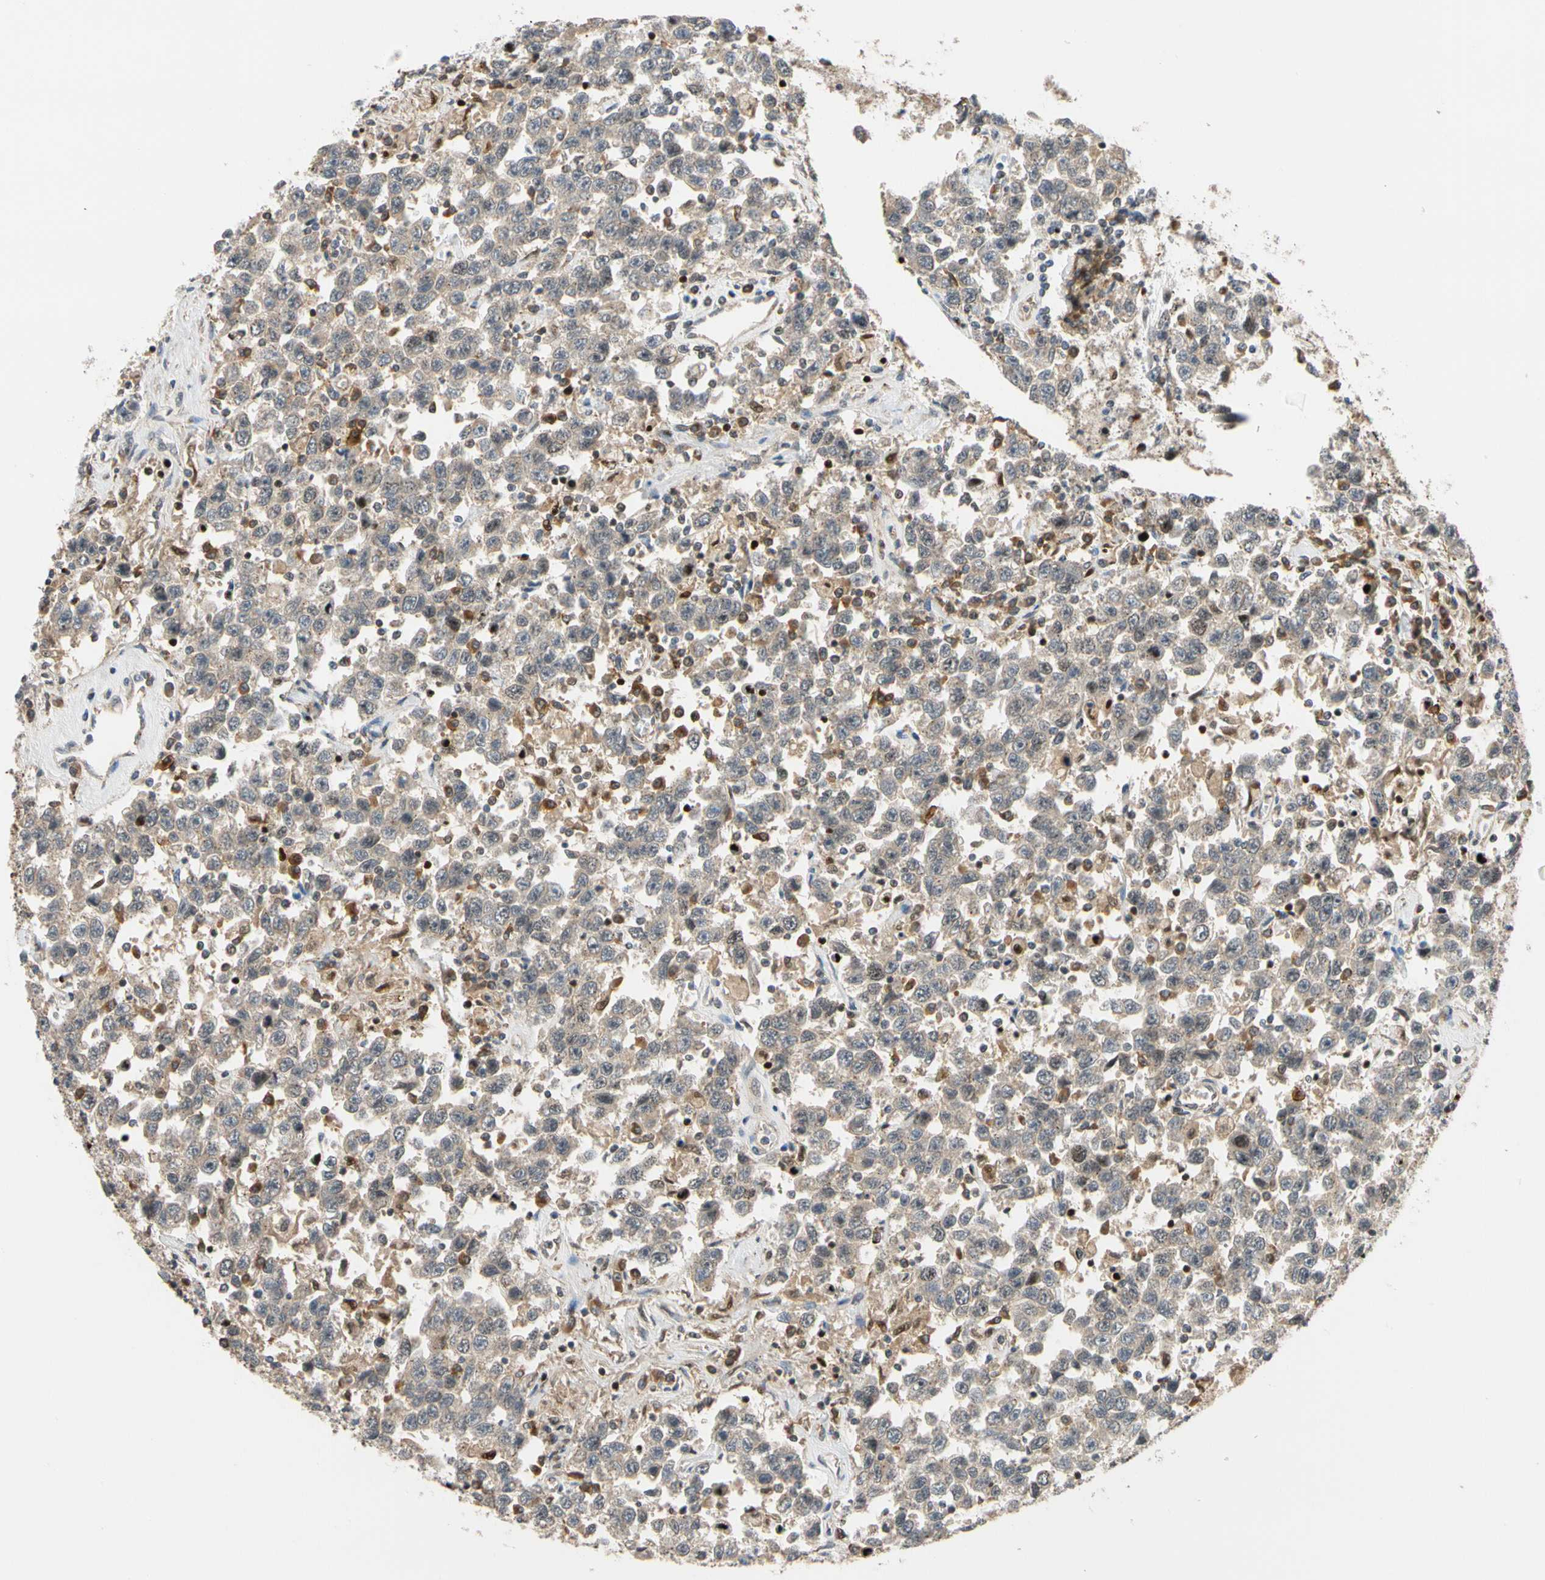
{"staining": {"intensity": "weak", "quantity": "25%-75%", "location": "cytoplasmic/membranous"}, "tissue": "testis cancer", "cell_type": "Tumor cells", "image_type": "cancer", "snomed": [{"axis": "morphology", "description": "Seminoma, NOS"}, {"axis": "topography", "description": "Testis"}], "caption": "Seminoma (testis) was stained to show a protein in brown. There is low levels of weak cytoplasmic/membranous expression in approximately 25%-75% of tumor cells.", "gene": "IP6K2", "patient": {"sex": "male", "age": 41}}